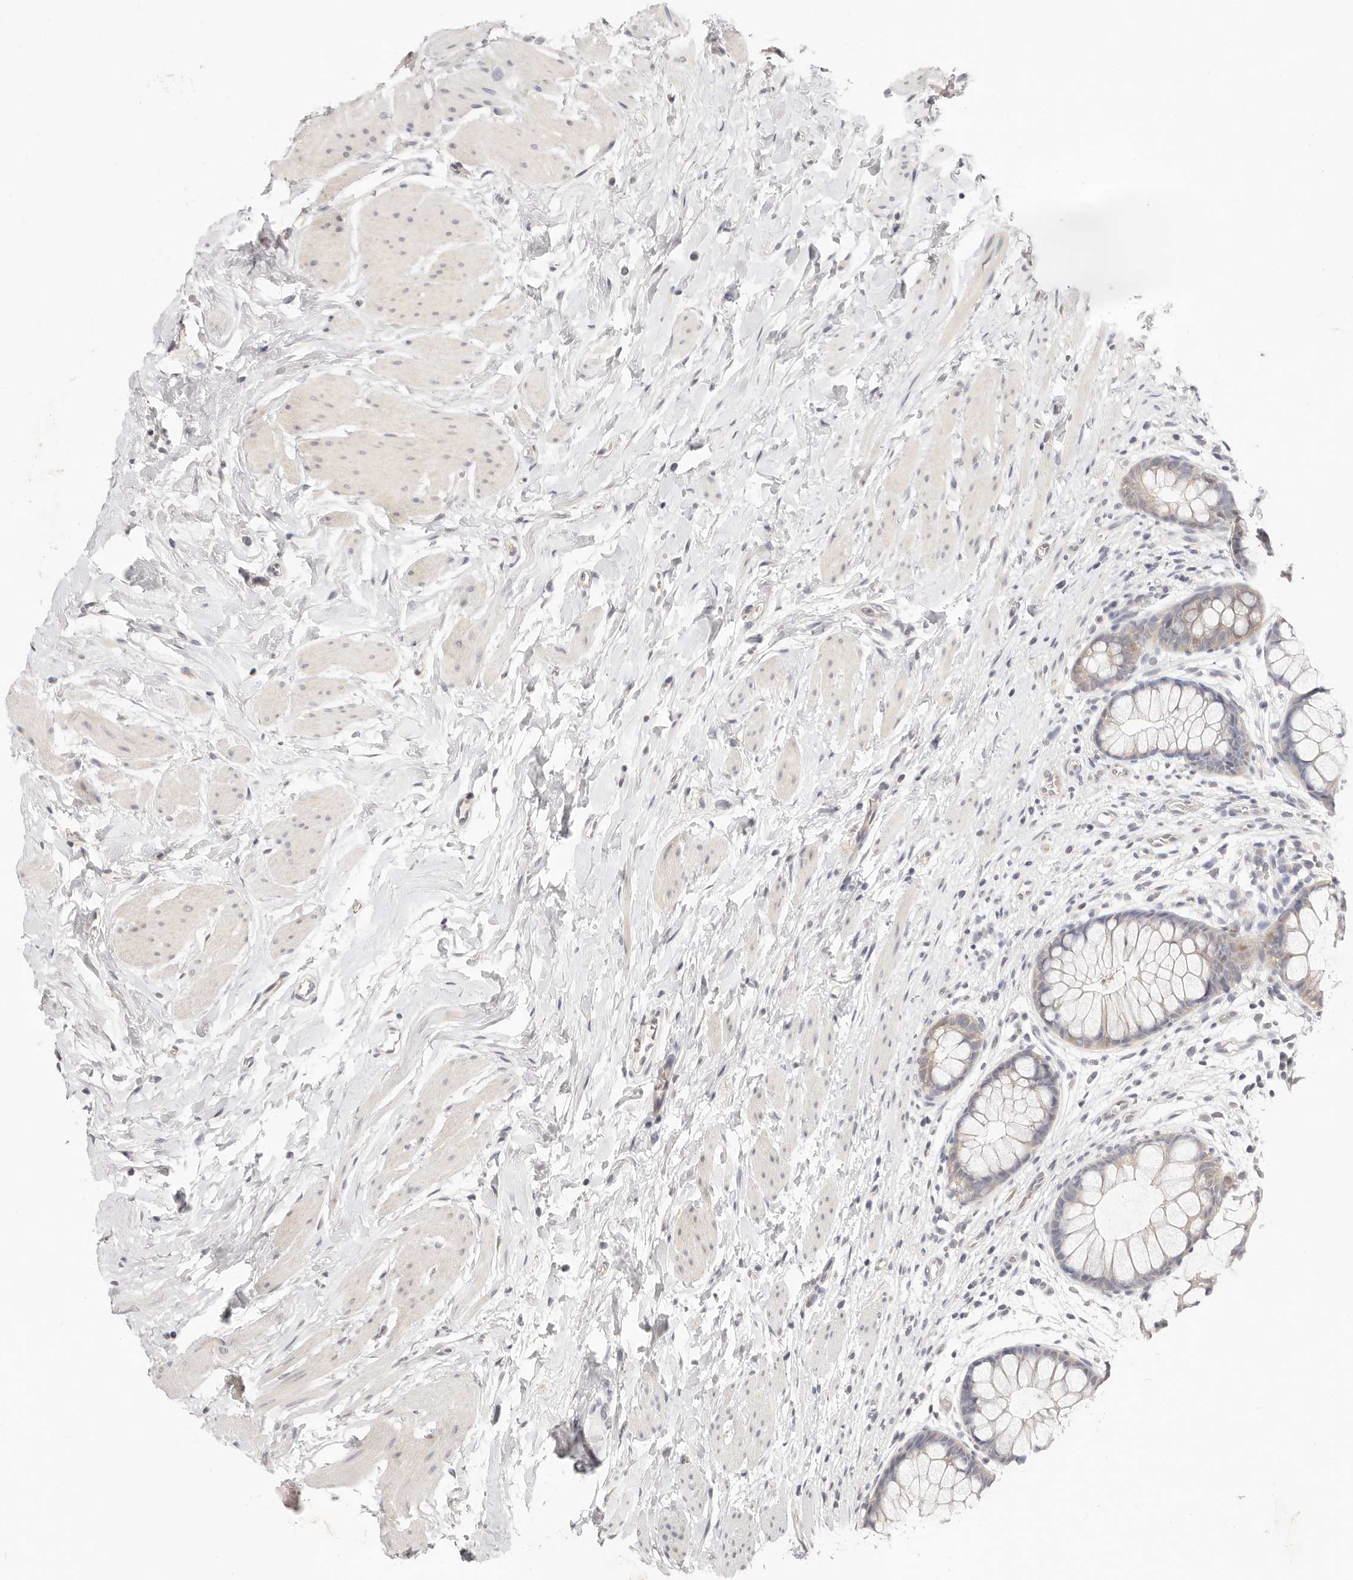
{"staining": {"intensity": "negative", "quantity": "none", "location": "none"}, "tissue": "colon", "cell_type": "Endothelial cells", "image_type": "normal", "snomed": [{"axis": "morphology", "description": "Normal tissue, NOS"}, {"axis": "topography", "description": "Colon"}], "caption": "Endothelial cells are negative for brown protein staining in normal colon. (Stains: DAB (3,3'-diaminobenzidine) immunohistochemistry (IHC) with hematoxylin counter stain, Microscopy: brightfield microscopy at high magnification).", "gene": "GGPS1", "patient": {"sex": "female", "age": 62}}